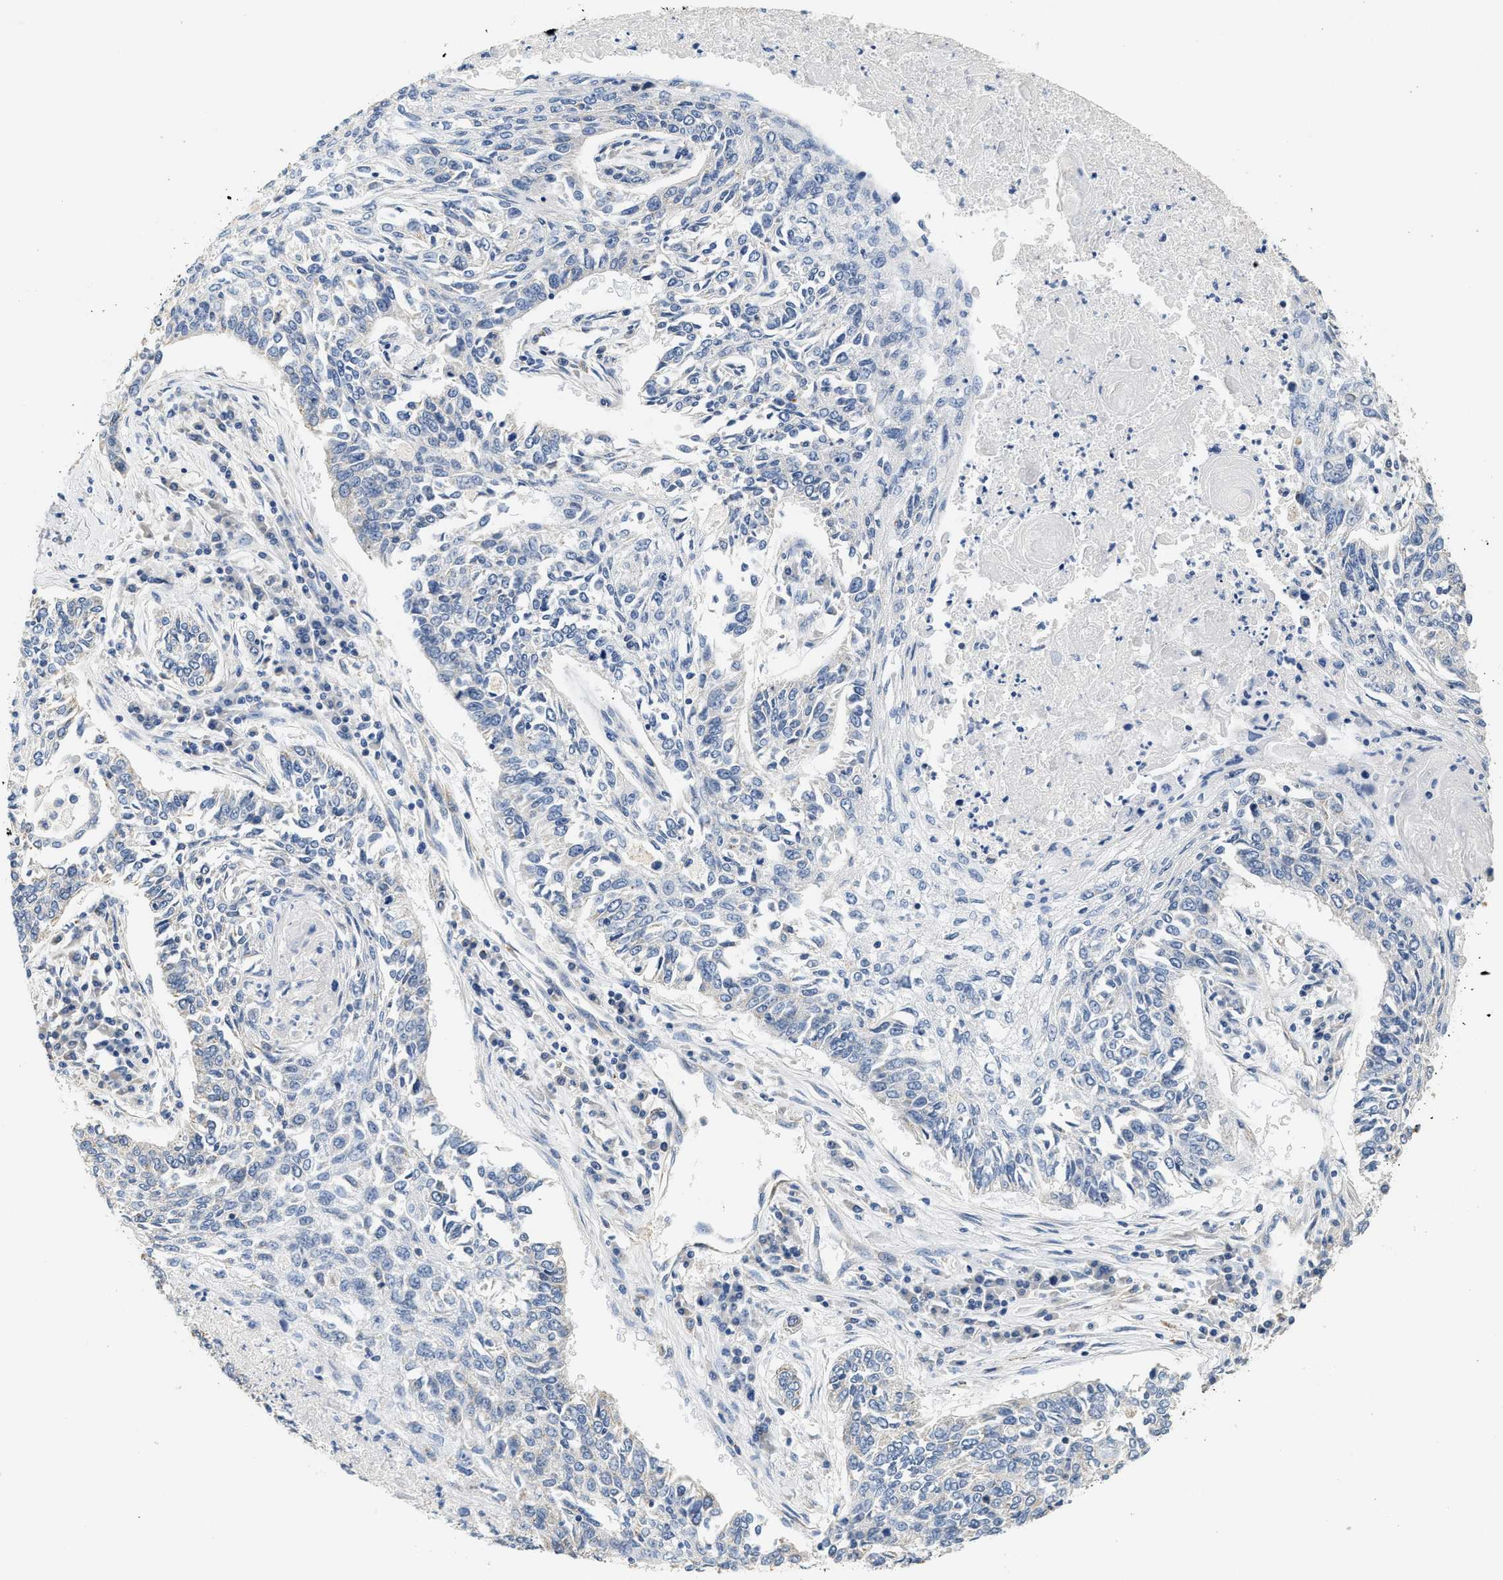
{"staining": {"intensity": "weak", "quantity": "<25%", "location": "cytoplasmic/membranous"}, "tissue": "lung cancer", "cell_type": "Tumor cells", "image_type": "cancer", "snomed": [{"axis": "morphology", "description": "Normal tissue, NOS"}, {"axis": "morphology", "description": "Squamous cell carcinoma, NOS"}, {"axis": "topography", "description": "Cartilage tissue"}, {"axis": "topography", "description": "Bronchus"}, {"axis": "topography", "description": "Lung"}], "caption": "Human lung squamous cell carcinoma stained for a protein using immunohistochemistry demonstrates no expression in tumor cells.", "gene": "SHMT2", "patient": {"sex": "female", "age": 49}}